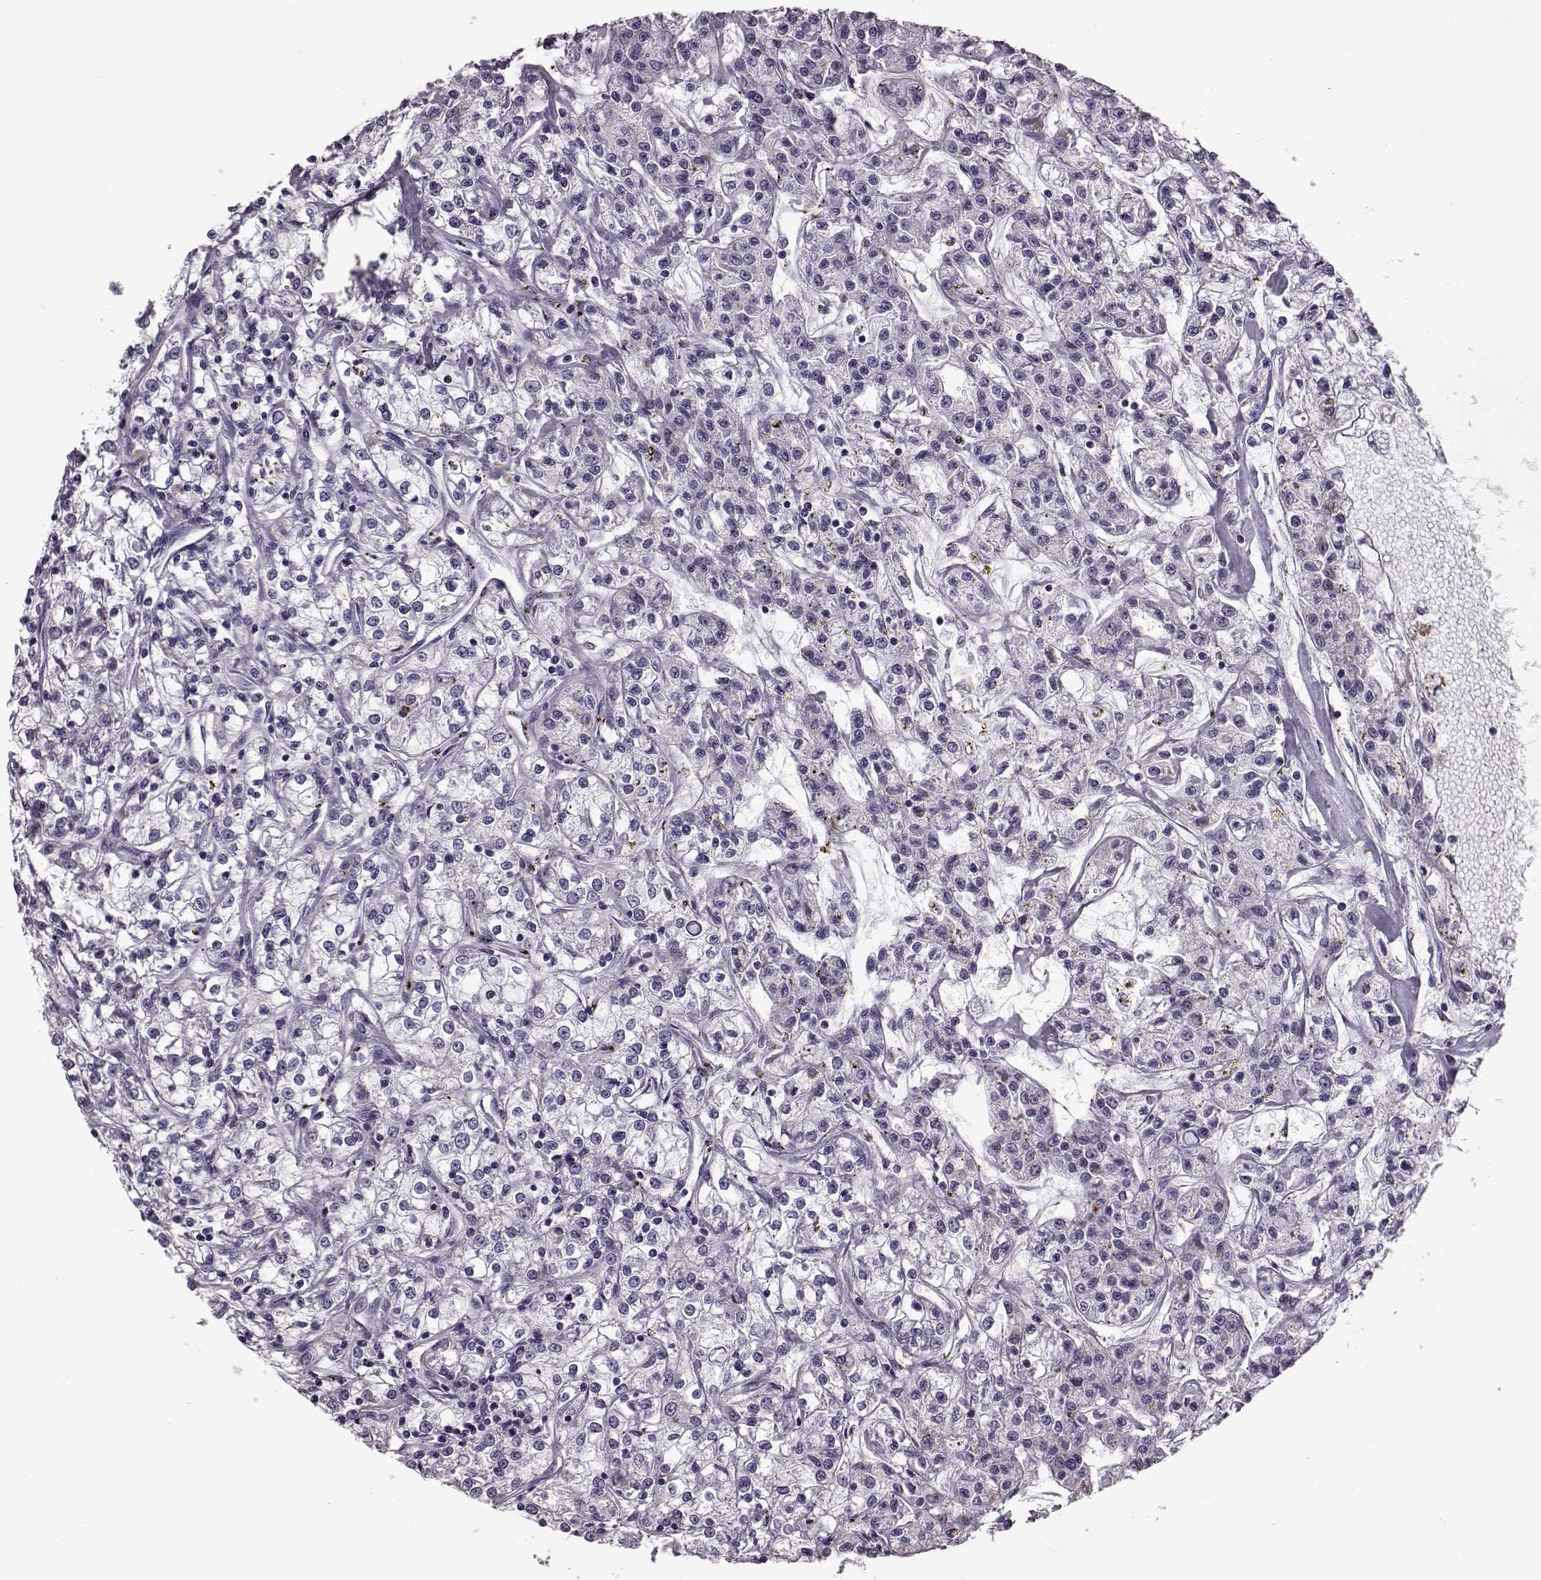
{"staining": {"intensity": "negative", "quantity": "none", "location": "none"}, "tissue": "renal cancer", "cell_type": "Tumor cells", "image_type": "cancer", "snomed": [{"axis": "morphology", "description": "Adenocarcinoma, NOS"}, {"axis": "topography", "description": "Kidney"}], "caption": "Tumor cells show no significant protein staining in adenocarcinoma (renal). Nuclei are stained in blue.", "gene": "RIMS2", "patient": {"sex": "female", "age": 59}}